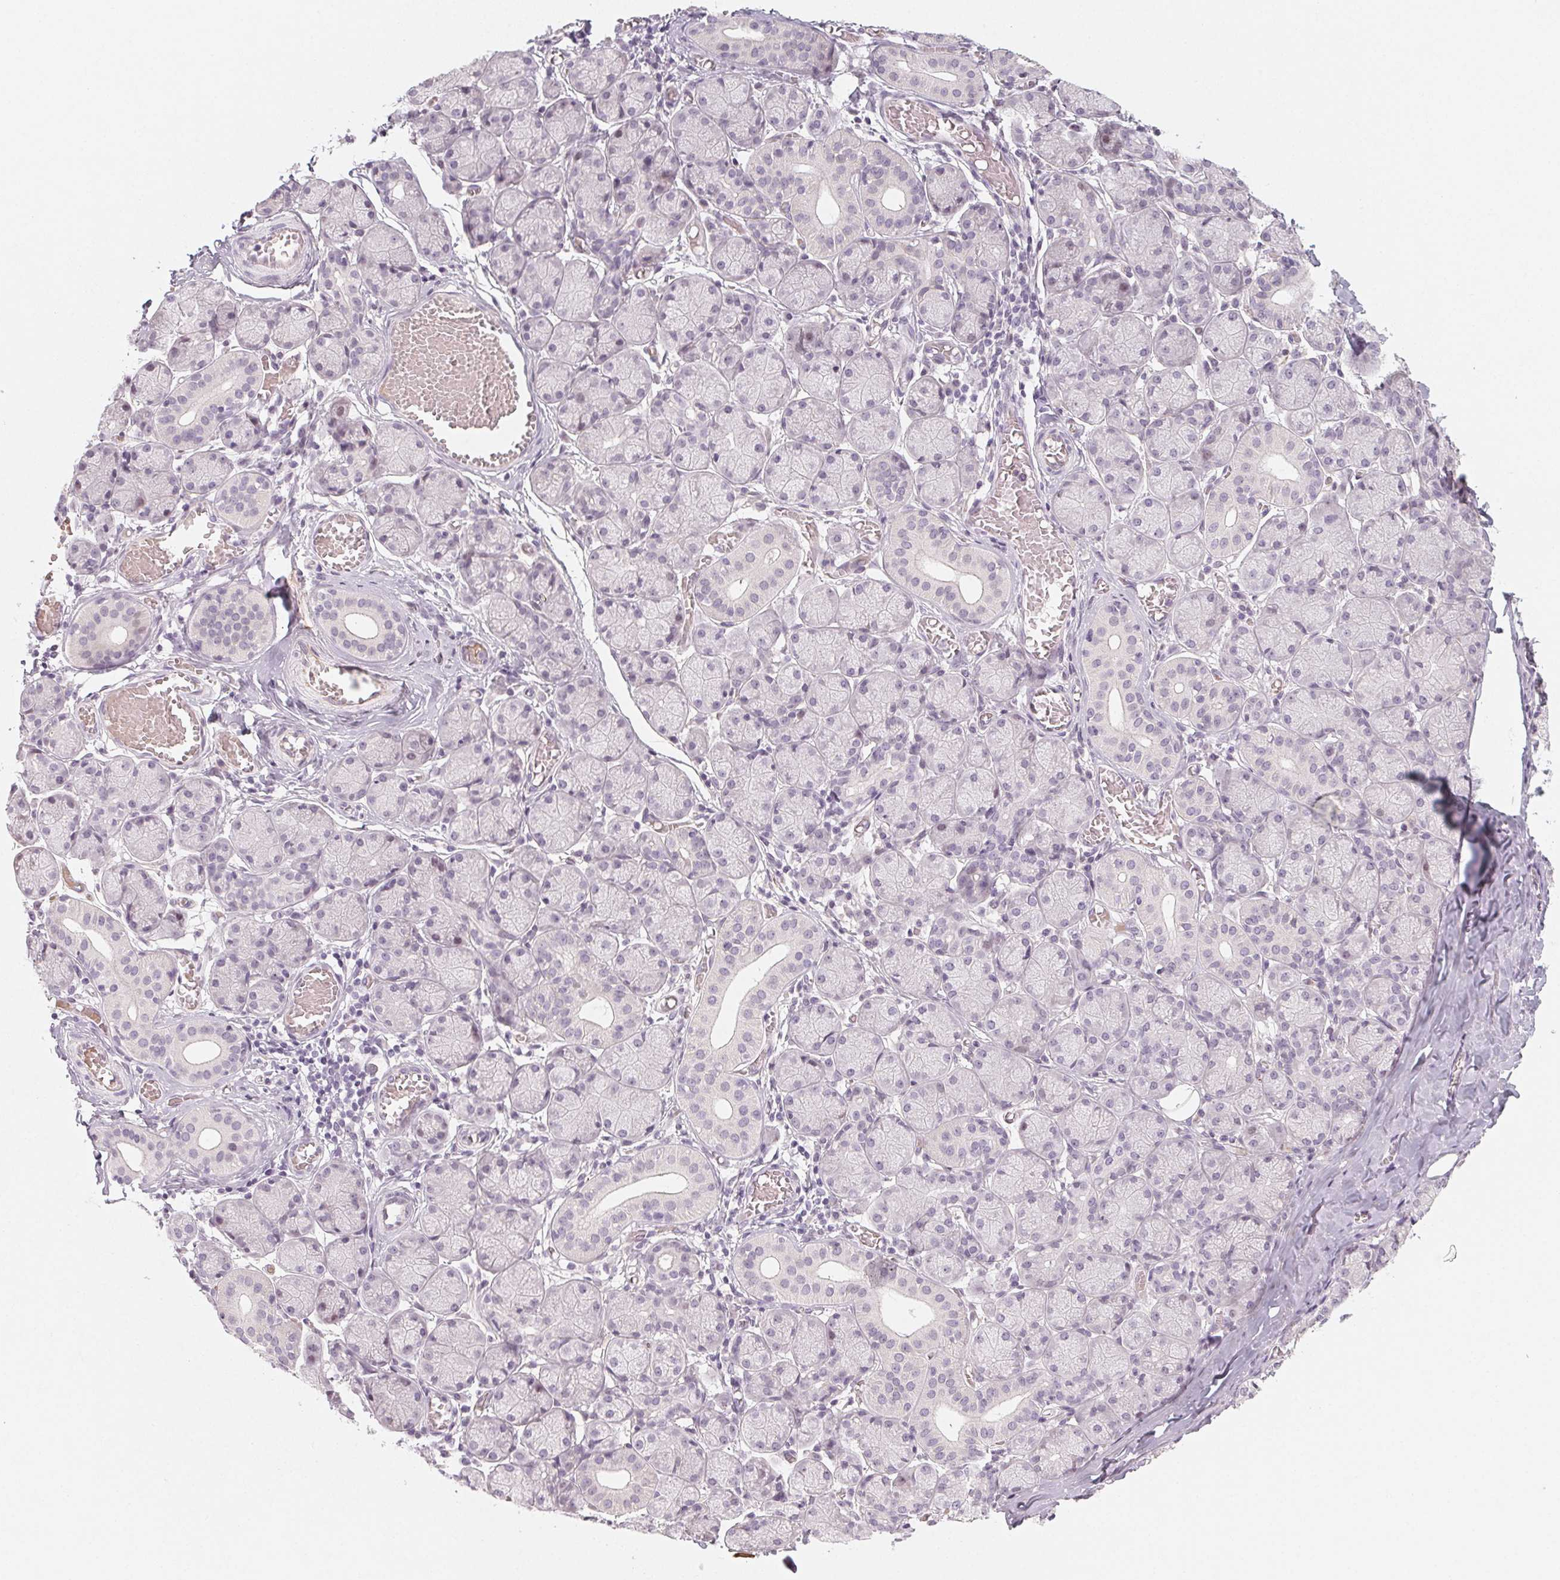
{"staining": {"intensity": "negative", "quantity": "none", "location": "none"}, "tissue": "salivary gland", "cell_type": "Glandular cells", "image_type": "normal", "snomed": [{"axis": "morphology", "description": "Normal tissue, NOS"}, {"axis": "topography", "description": "Salivary gland"}, {"axis": "topography", "description": "Peripheral nerve tissue"}], "caption": "Benign salivary gland was stained to show a protein in brown. There is no significant expression in glandular cells. The staining is performed using DAB (3,3'-diaminobenzidine) brown chromogen with nuclei counter-stained in using hematoxylin.", "gene": "CCDC96", "patient": {"sex": "female", "age": 24}}